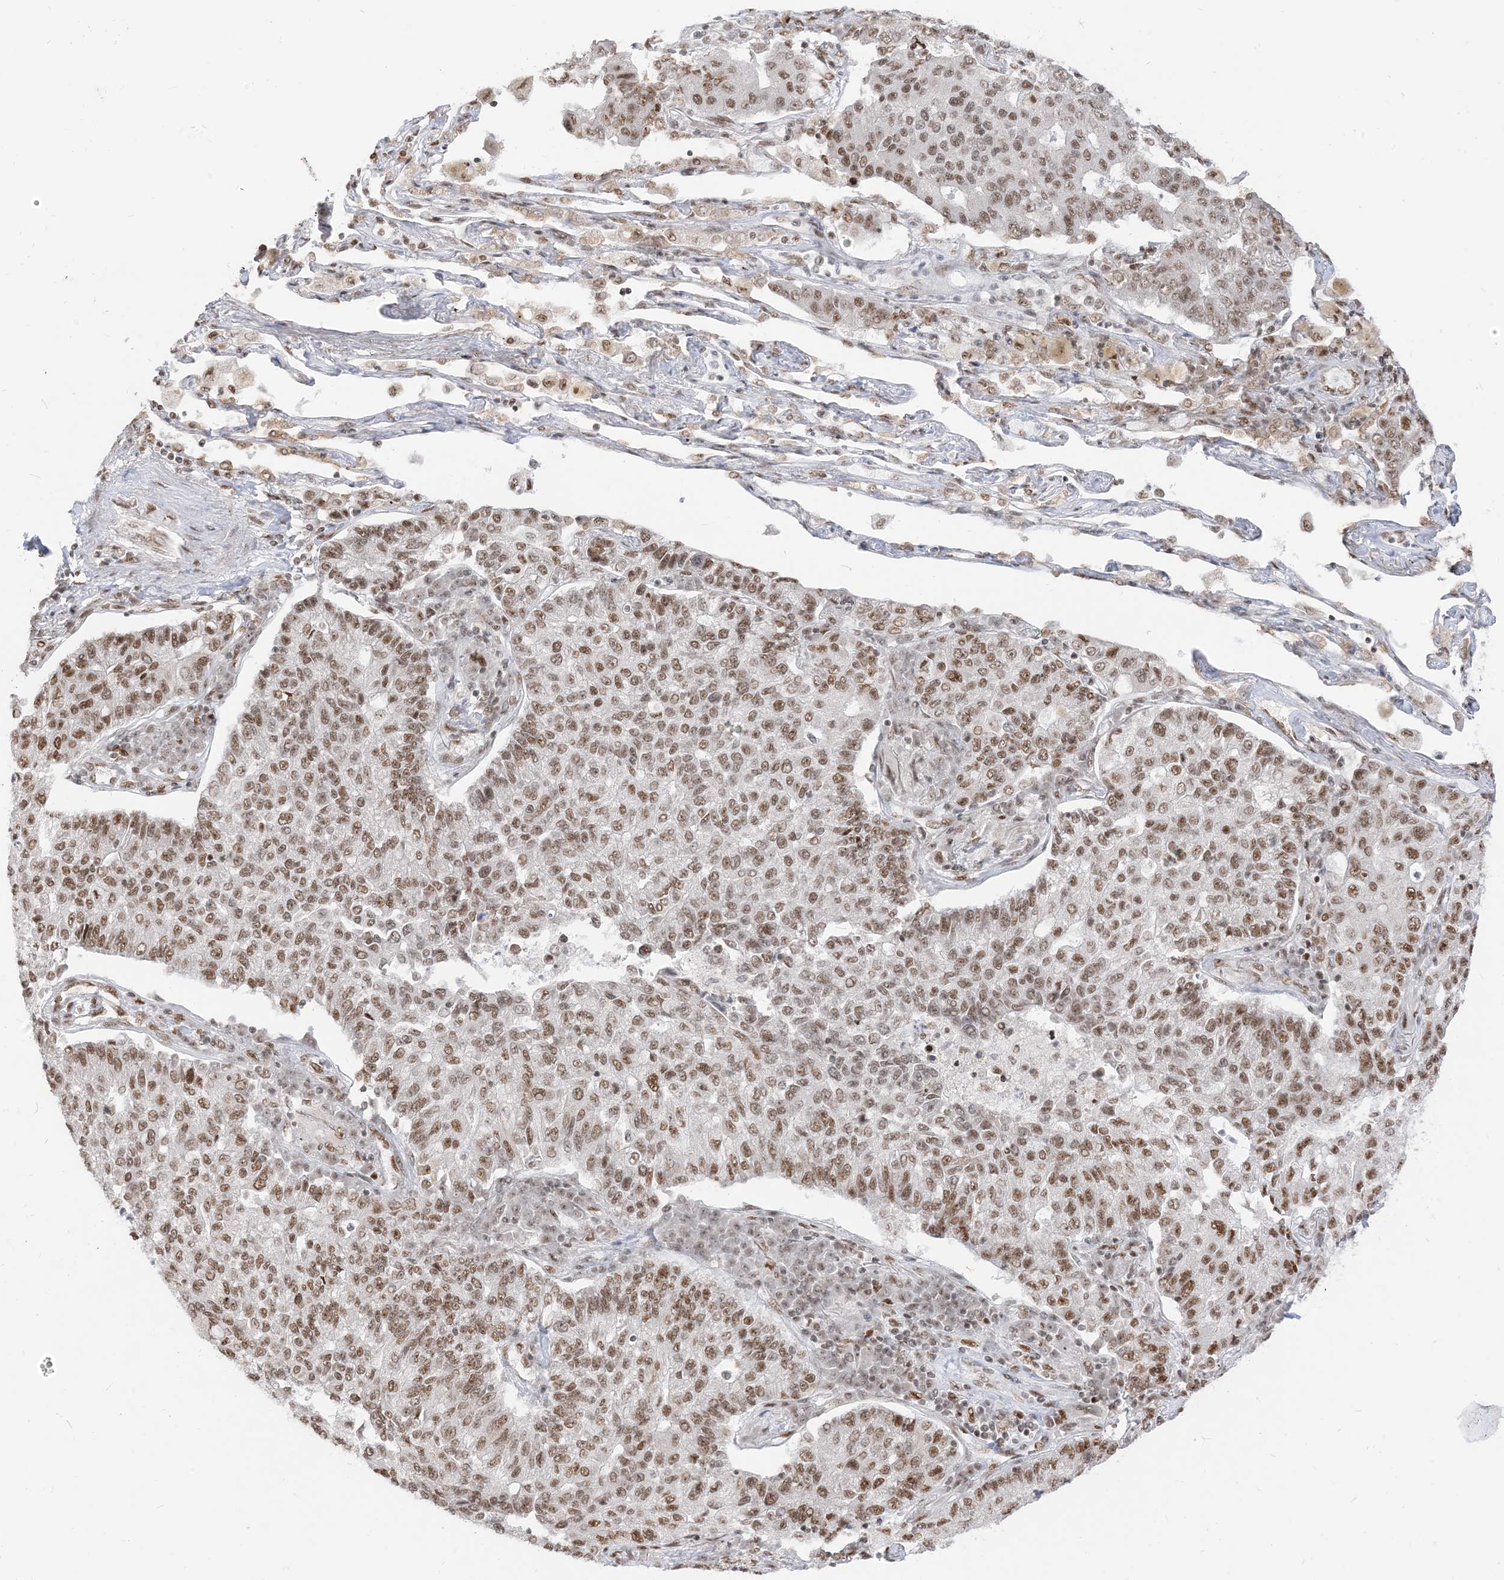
{"staining": {"intensity": "moderate", "quantity": ">75%", "location": "nuclear"}, "tissue": "lung cancer", "cell_type": "Tumor cells", "image_type": "cancer", "snomed": [{"axis": "morphology", "description": "Adenocarcinoma, NOS"}, {"axis": "topography", "description": "Lung"}], "caption": "This photomicrograph reveals IHC staining of human lung adenocarcinoma, with medium moderate nuclear staining in about >75% of tumor cells.", "gene": "ARGLU1", "patient": {"sex": "male", "age": 49}}